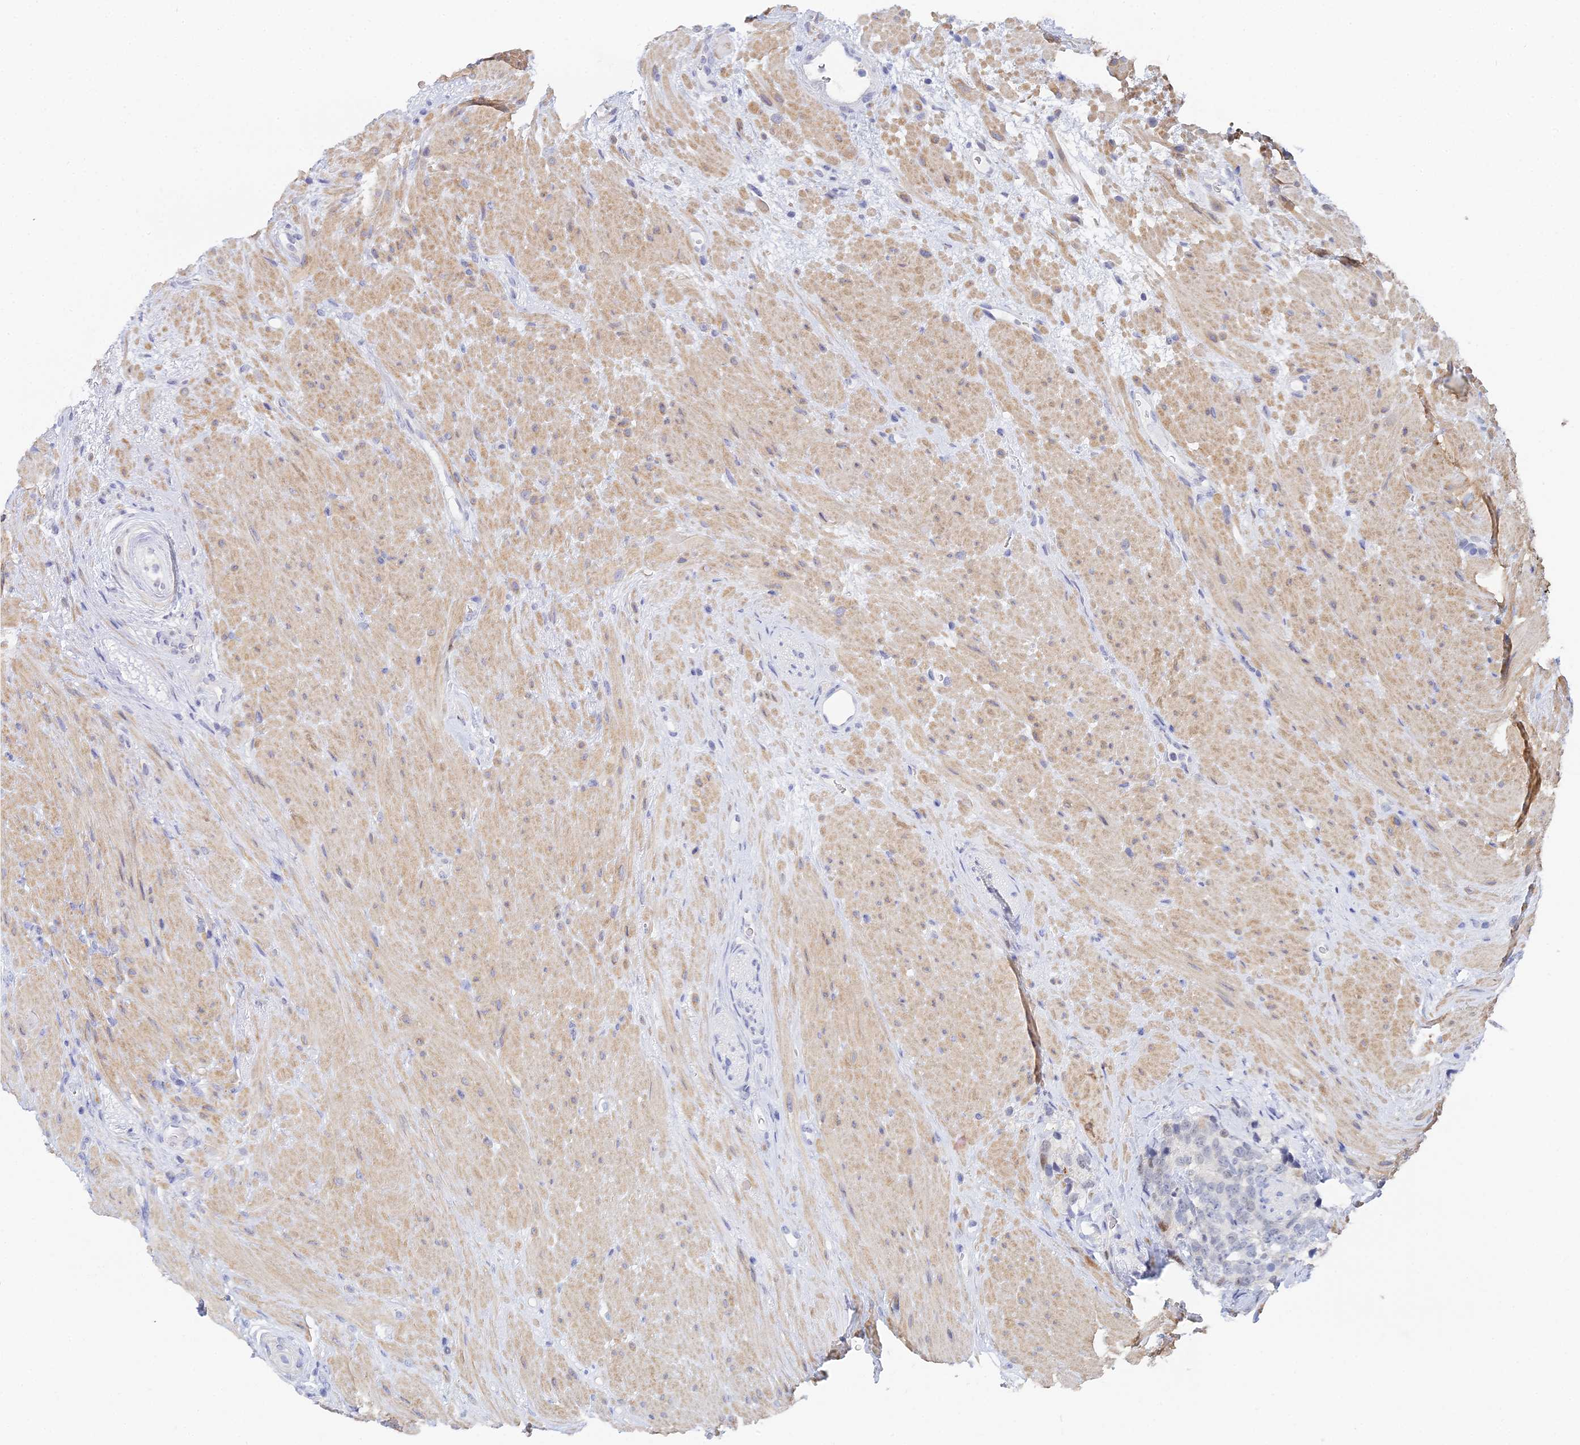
{"staining": {"intensity": "negative", "quantity": "none", "location": "none"}, "tissue": "prostate cancer", "cell_type": "Tumor cells", "image_type": "cancer", "snomed": [{"axis": "morphology", "description": "Adenocarcinoma, High grade"}, {"axis": "topography", "description": "Prostate"}], "caption": "Immunohistochemistry (IHC) histopathology image of neoplastic tissue: prostate cancer (adenocarcinoma (high-grade)) stained with DAB (3,3'-diaminobenzidine) reveals no significant protein staining in tumor cells.", "gene": "MCM2", "patient": {"sex": "male", "age": 74}}